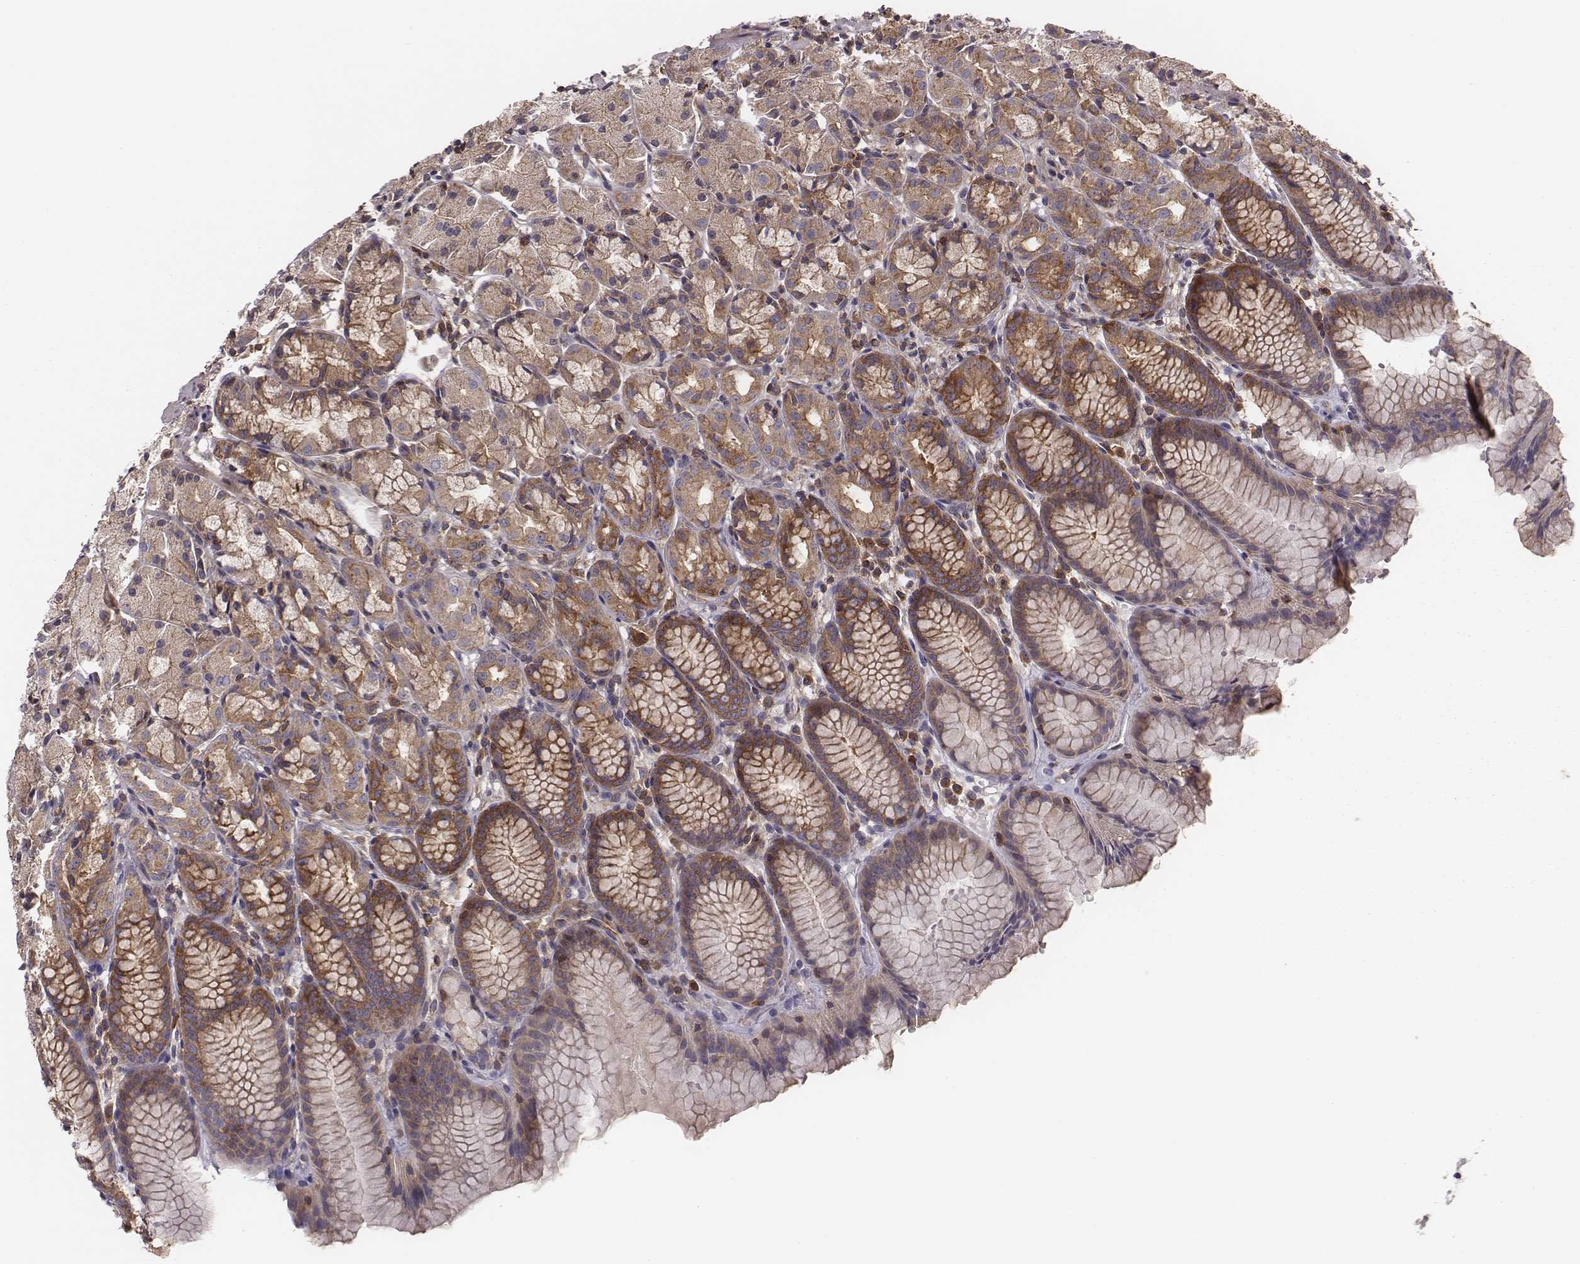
{"staining": {"intensity": "moderate", "quantity": ">75%", "location": "cytoplasmic/membranous"}, "tissue": "stomach", "cell_type": "Glandular cells", "image_type": "normal", "snomed": [{"axis": "morphology", "description": "Normal tissue, NOS"}, {"axis": "topography", "description": "Stomach, upper"}], "caption": "This micrograph reveals immunohistochemistry staining of normal stomach, with medium moderate cytoplasmic/membranous expression in about >75% of glandular cells.", "gene": "CAD", "patient": {"sex": "male", "age": 47}}